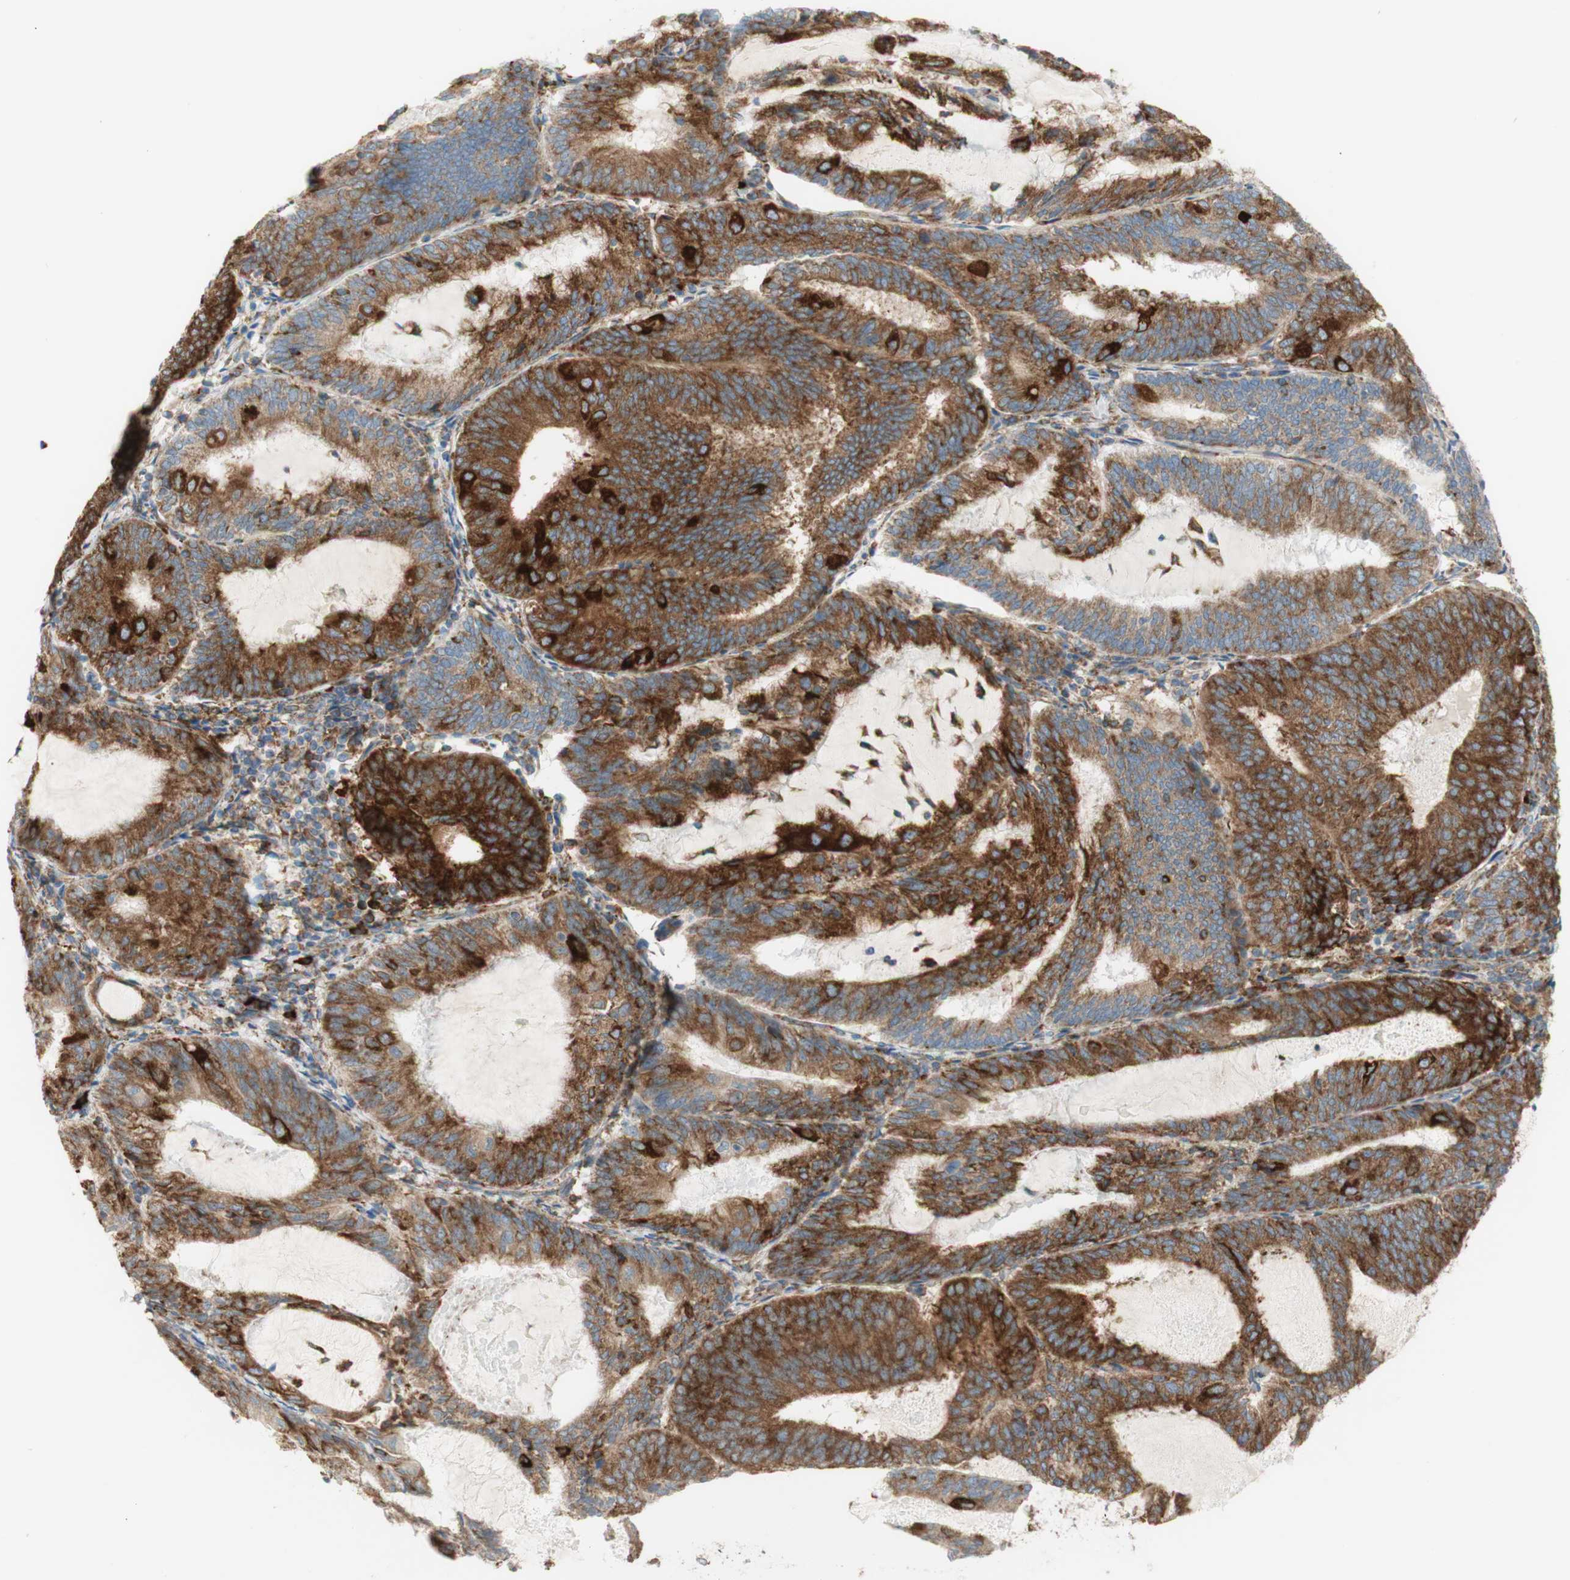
{"staining": {"intensity": "strong", "quantity": ">75%", "location": "cytoplasmic/membranous"}, "tissue": "endometrial cancer", "cell_type": "Tumor cells", "image_type": "cancer", "snomed": [{"axis": "morphology", "description": "Adenocarcinoma, NOS"}, {"axis": "topography", "description": "Endometrium"}], "caption": "IHC of human endometrial cancer displays high levels of strong cytoplasmic/membranous positivity in approximately >75% of tumor cells.", "gene": "MANF", "patient": {"sex": "female", "age": 81}}